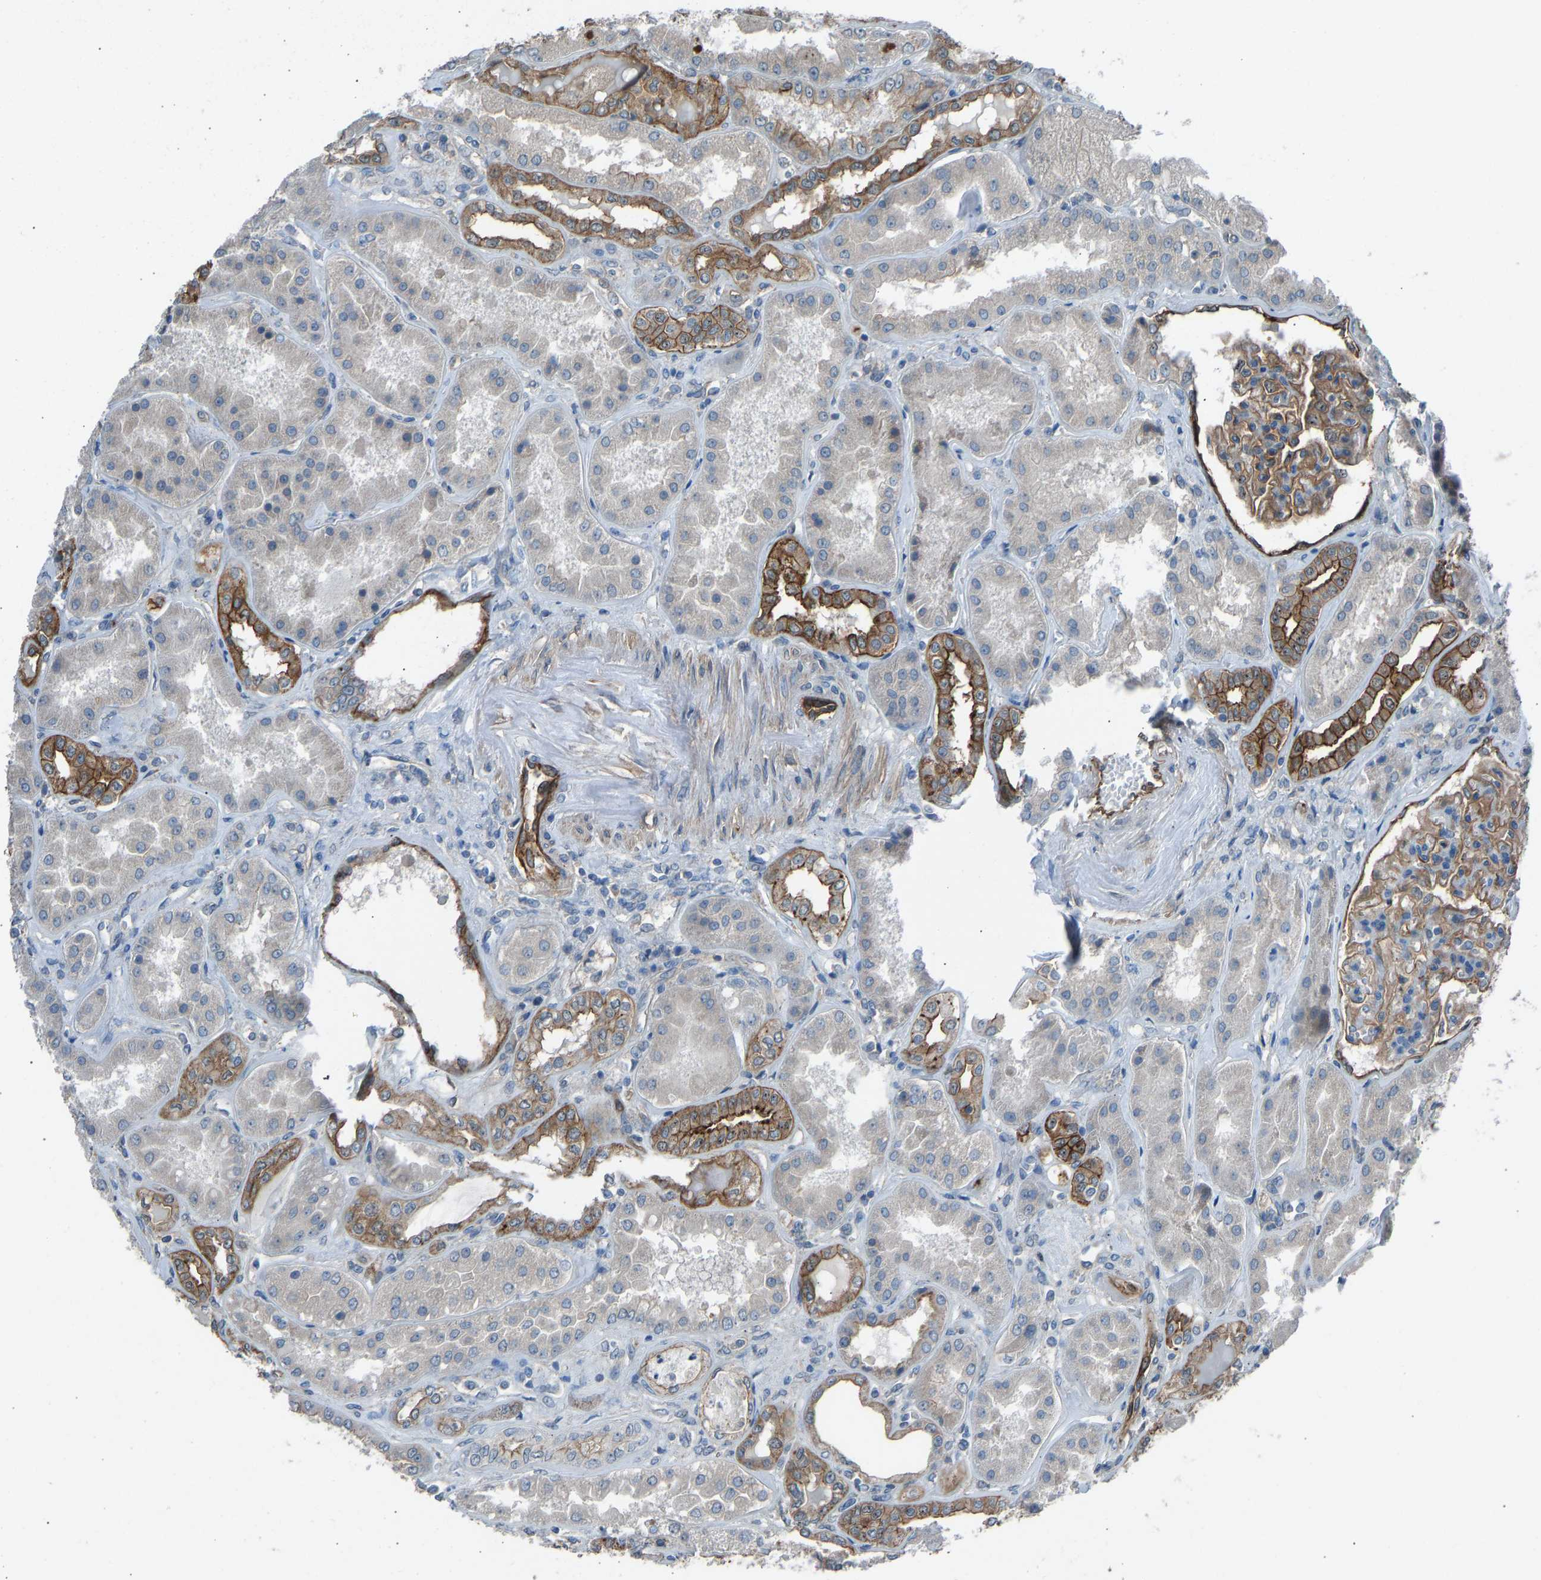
{"staining": {"intensity": "strong", "quantity": ">75%", "location": "cytoplasmic/membranous"}, "tissue": "kidney", "cell_type": "Cells in glomeruli", "image_type": "normal", "snomed": [{"axis": "morphology", "description": "Normal tissue, NOS"}, {"axis": "topography", "description": "Kidney"}], "caption": "DAB (3,3'-diaminobenzidine) immunohistochemical staining of normal human kidney exhibits strong cytoplasmic/membranous protein expression in about >75% of cells in glomeruli.", "gene": "SLC43A1", "patient": {"sex": "female", "age": 56}}